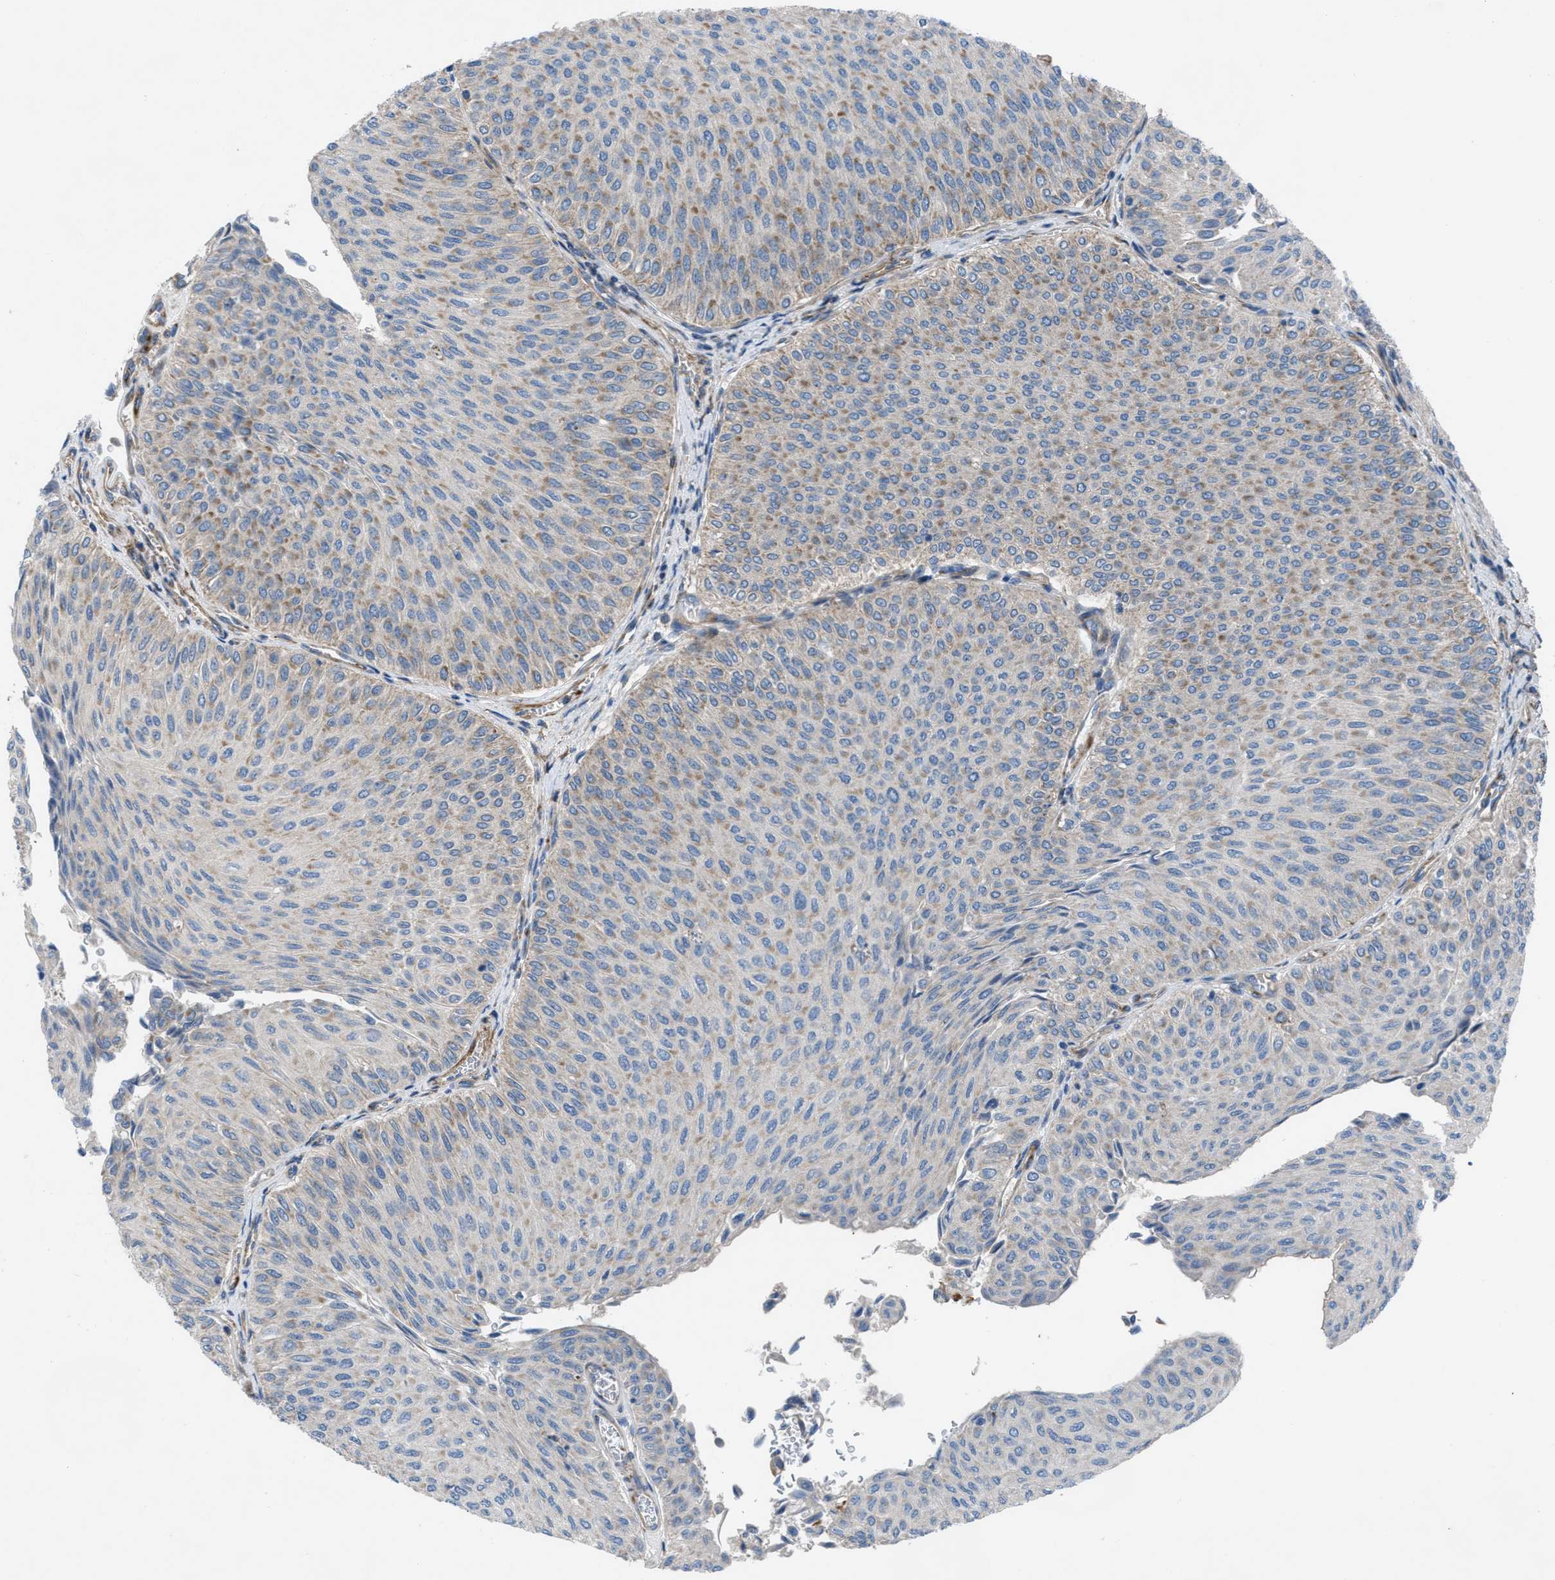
{"staining": {"intensity": "weak", "quantity": "<25%", "location": "cytoplasmic/membranous"}, "tissue": "urothelial cancer", "cell_type": "Tumor cells", "image_type": "cancer", "snomed": [{"axis": "morphology", "description": "Urothelial carcinoma, High grade"}, {"axis": "topography", "description": "Urinary bladder"}], "caption": "Immunohistochemistry (IHC) photomicrograph of human urothelial cancer stained for a protein (brown), which displays no positivity in tumor cells. The staining is performed using DAB (3,3'-diaminobenzidine) brown chromogen with nuclei counter-stained in using hematoxylin.", "gene": "SLC6A9", "patient": {"sex": "male", "age": 74}}